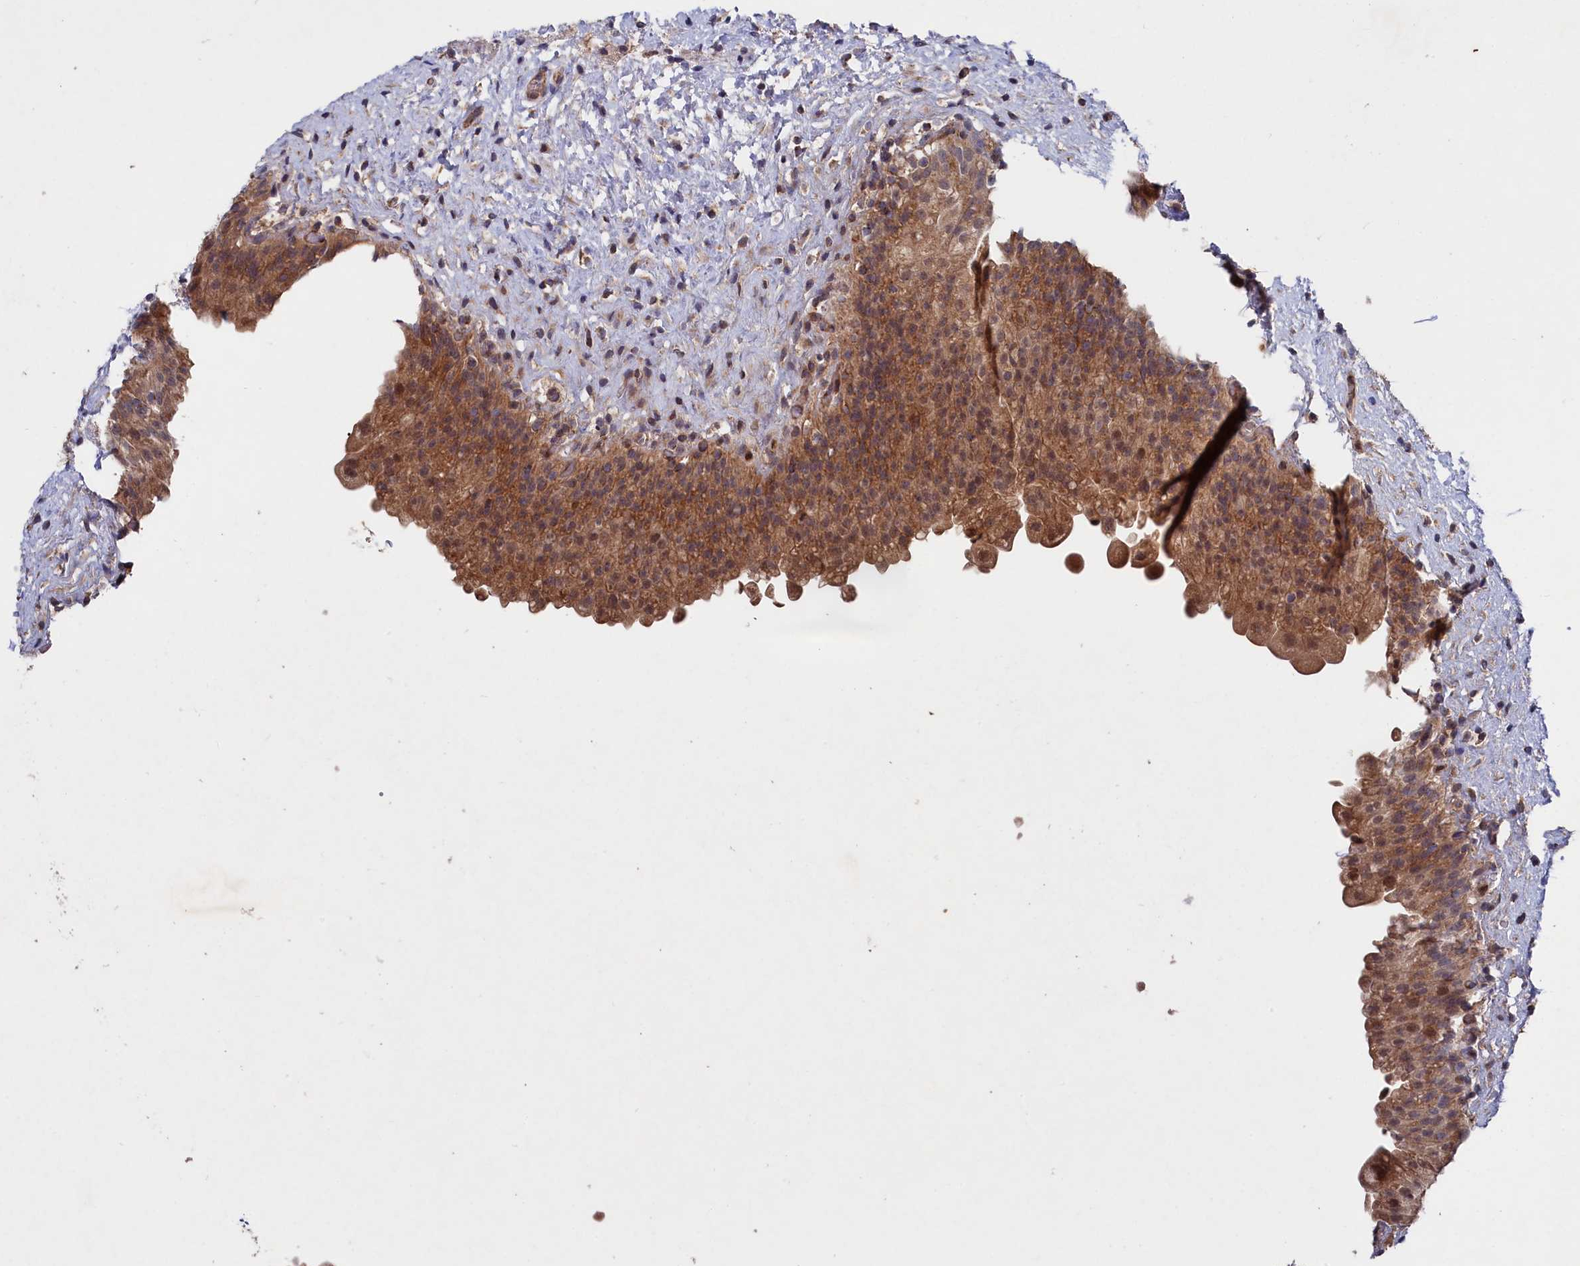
{"staining": {"intensity": "moderate", "quantity": ">75%", "location": "cytoplasmic/membranous"}, "tissue": "urinary bladder", "cell_type": "Urothelial cells", "image_type": "normal", "snomed": [{"axis": "morphology", "description": "Normal tissue, NOS"}, {"axis": "topography", "description": "Urinary bladder"}], "caption": "Immunohistochemistry photomicrograph of normal urinary bladder: human urinary bladder stained using immunohistochemistry displays medium levels of moderate protein expression localized specifically in the cytoplasmic/membranous of urothelial cells, appearing as a cytoplasmic/membranous brown color.", "gene": "SUPV3L1", "patient": {"sex": "female", "age": 27}}